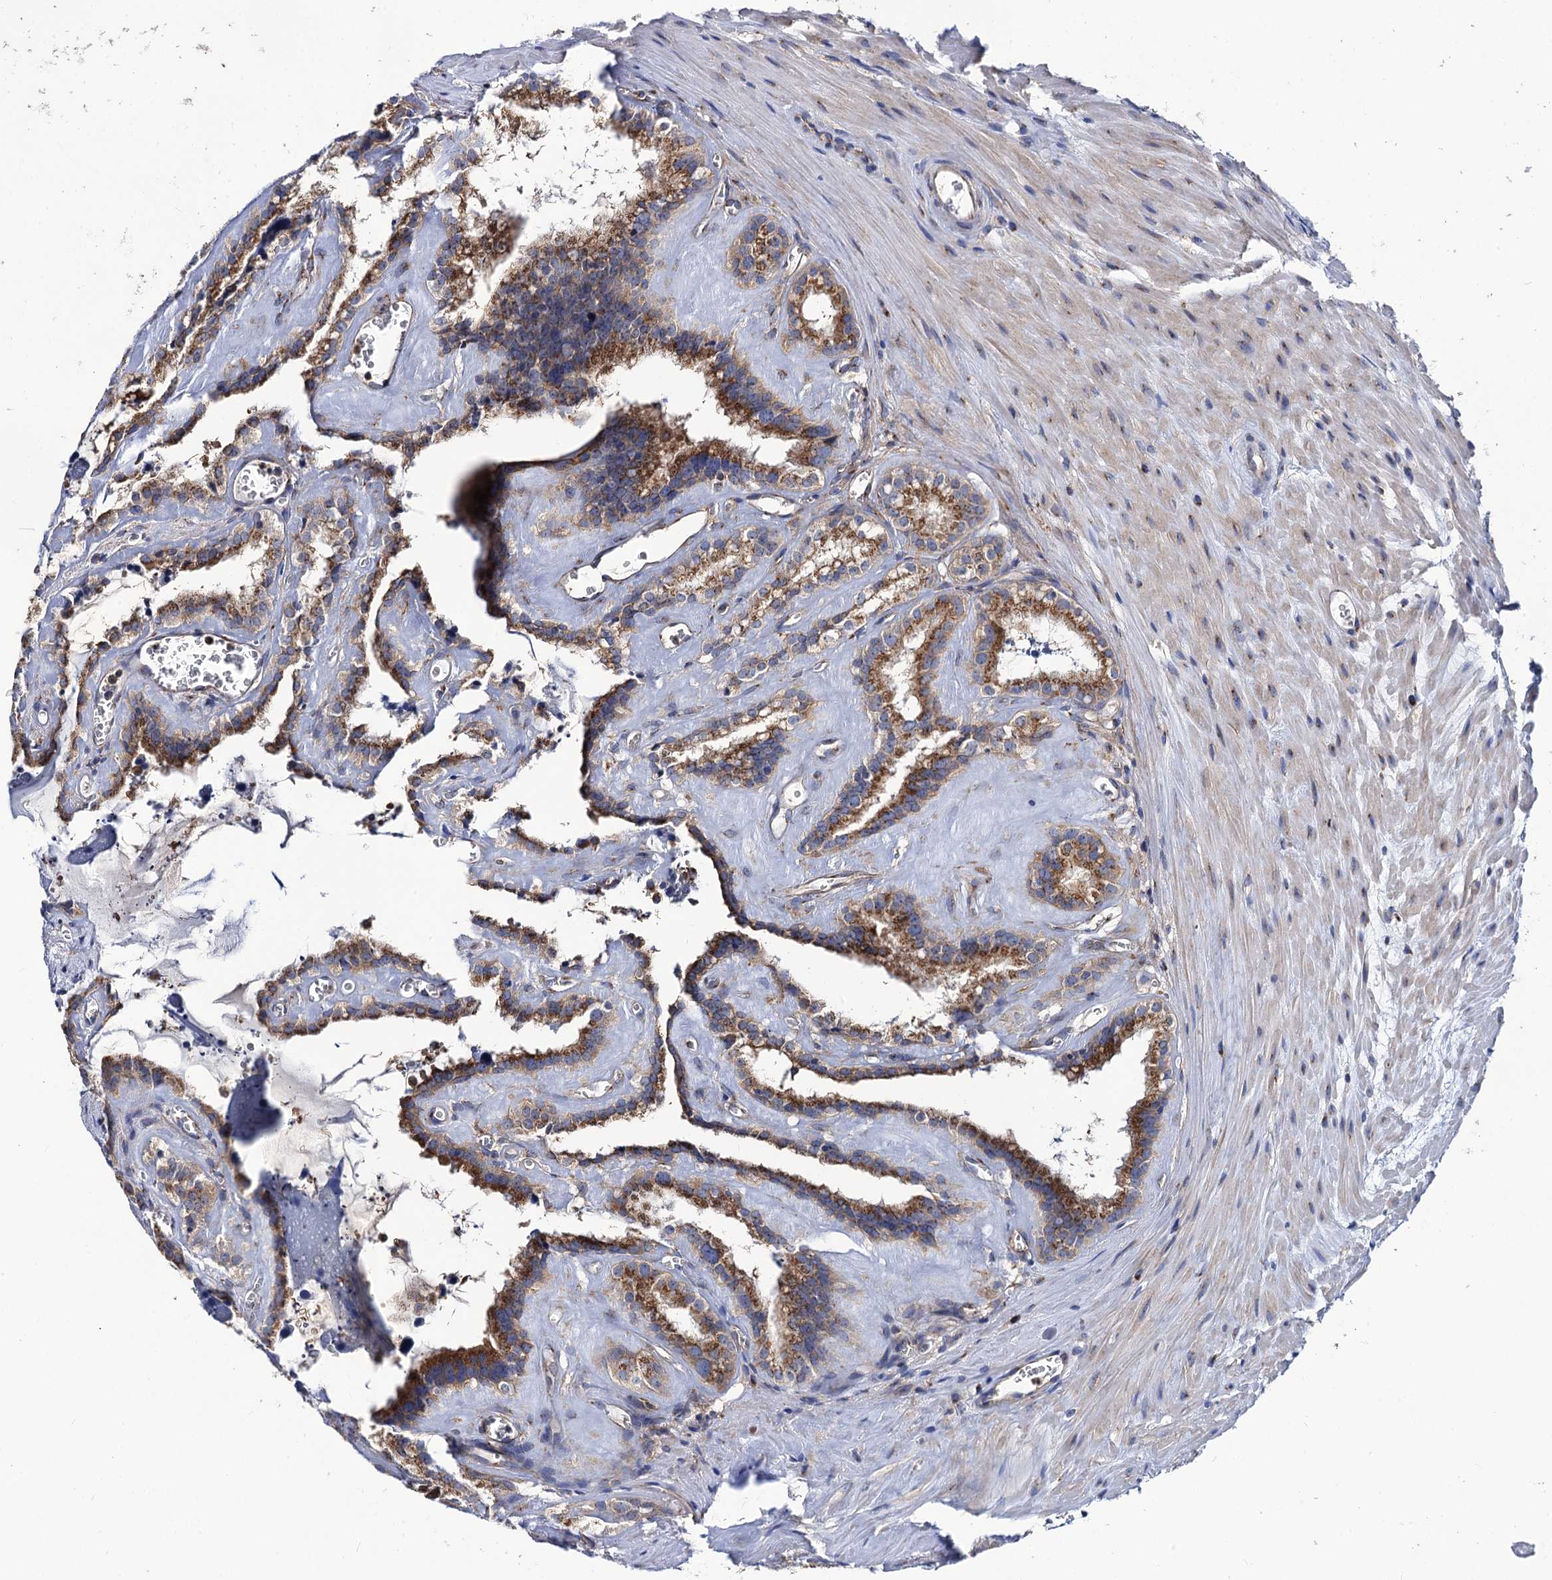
{"staining": {"intensity": "moderate", "quantity": ">75%", "location": "cytoplasmic/membranous"}, "tissue": "seminal vesicle", "cell_type": "Glandular cells", "image_type": "normal", "snomed": [{"axis": "morphology", "description": "Normal tissue, NOS"}, {"axis": "topography", "description": "Prostate"}, {"axis": "topography", "description": "Seminal veicle"}], "caption": "Moderate cytoplasmic/membranous expression for a protein is seen in about >75% of glandular cells of unremarkable seminal vesicle using IHC.", "gene": "DYDC1", "patient": {"sex": "male", "age": 59}}